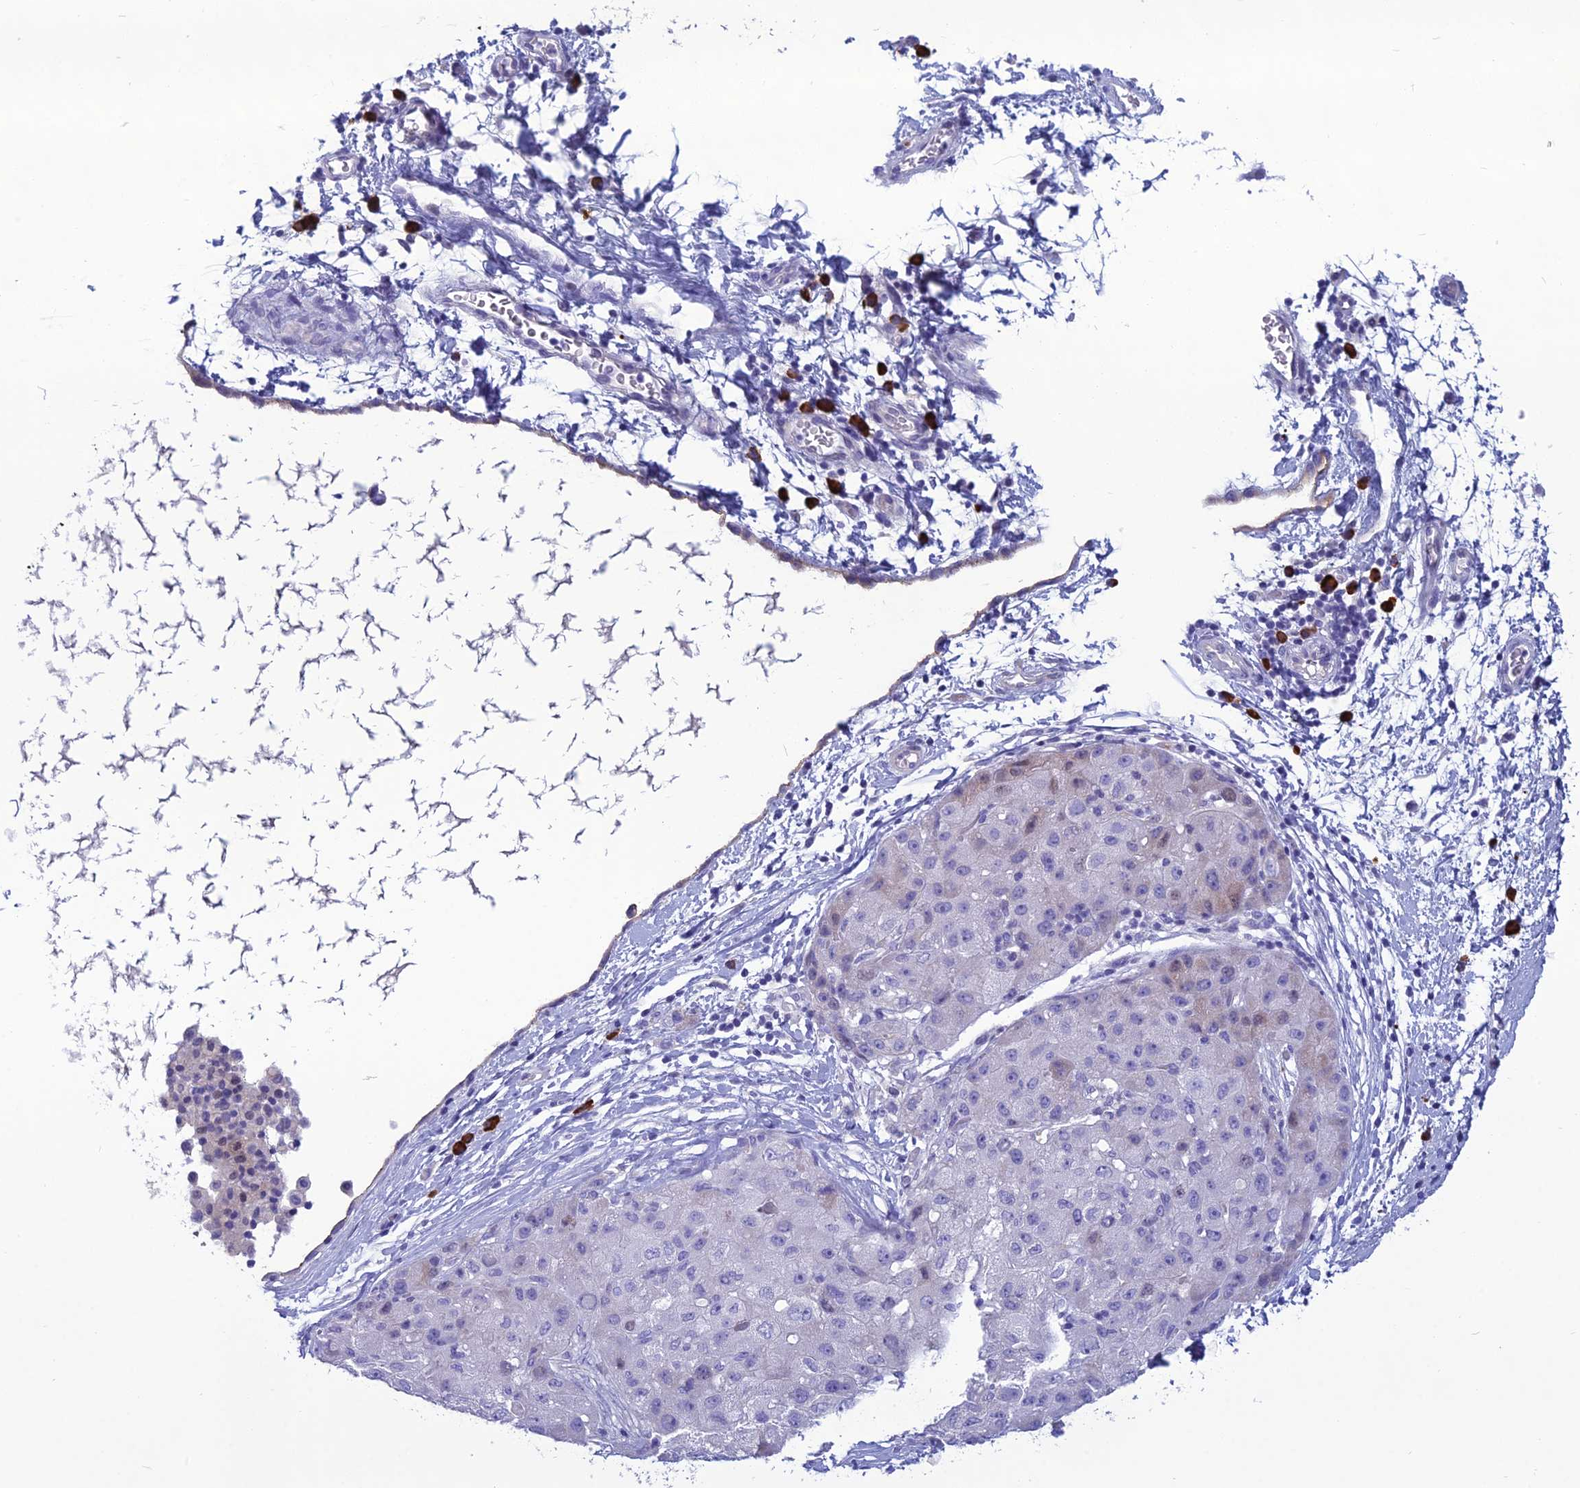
{"staining": {"intensity": "weak", "quantity": "<25%", "location": "cytoplasmic/membranous"}, "tissue": "liver cancer", "cell_type": "Tumor cells", "image_type": "cancer", "snomed": [{"axis": "morphology", "description": "Carcinoma, Hepatocellular, NOS"}, {"axis": "topography", "description": "Liver"}], "caption": "Immunohistochemistry image of hepatocellular carcinoma (liver) stained for a protein (brown), which reveals no positivity in tumor cells. (DAB (3,3'-diaminobenzidine) IHC, high magnification).", "gene": "CRB2", "patient": {"sex": "male", "age": 80}}